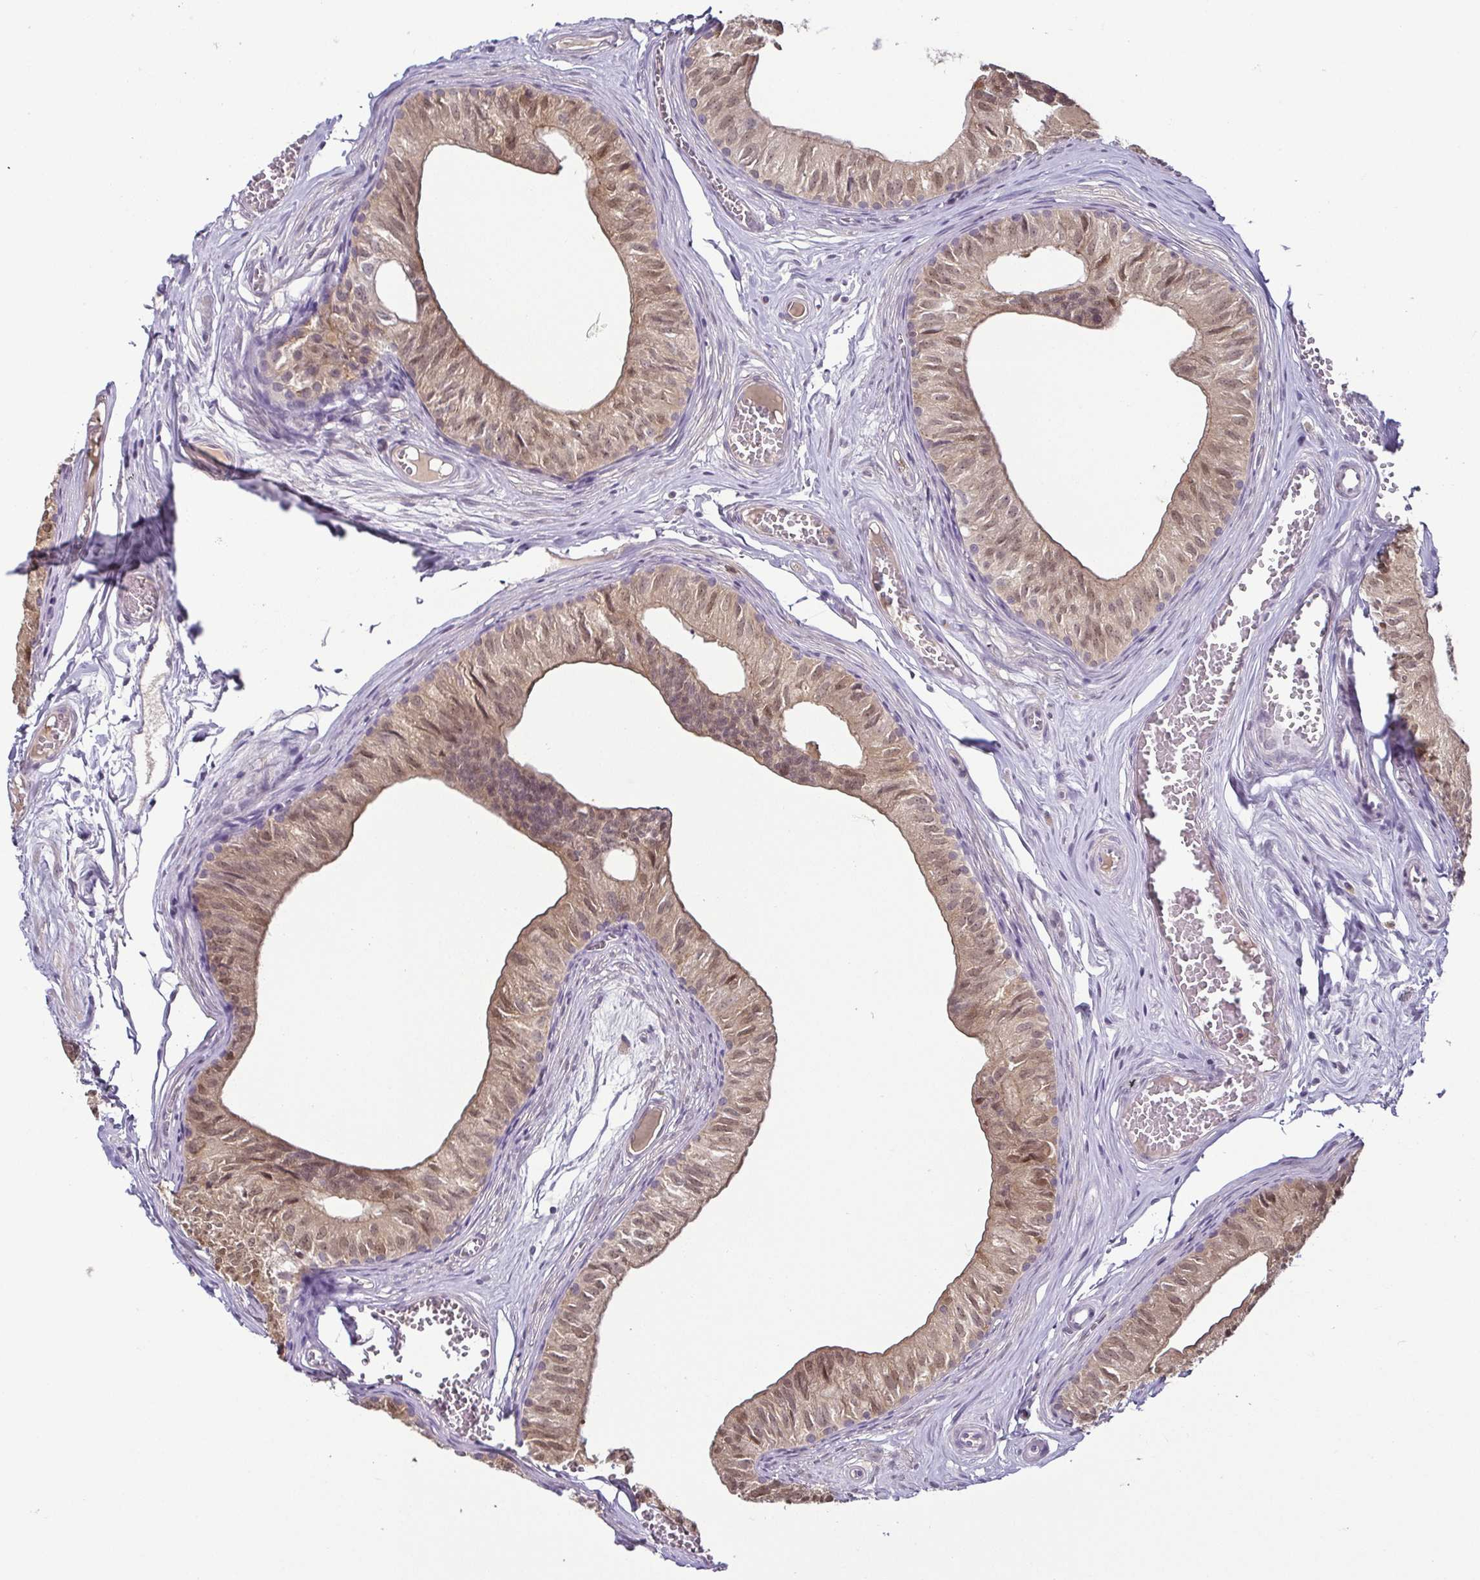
{"staining": {"intensity": "moderate", "quantity": ">75%", "location": "cytoplasmic/membranous,nuclear"}, "tissue": "epididymis", "cell_type": "Glandular cells", "image_type": "normal", "snomed": [{"axis": "morphology", "description": "Normal tissue, NOS"}, {"axis": "topography", "description": "Epididymis"}], "caption": "DAB immunohistochemical staining of benign human epididymis reveals moderate cytoplasmic/membranous,nuclear protein expression in approximately >75% of glandular cells.", "gene": "HOPX", "patient": {"sex": "male", "age": 25}}